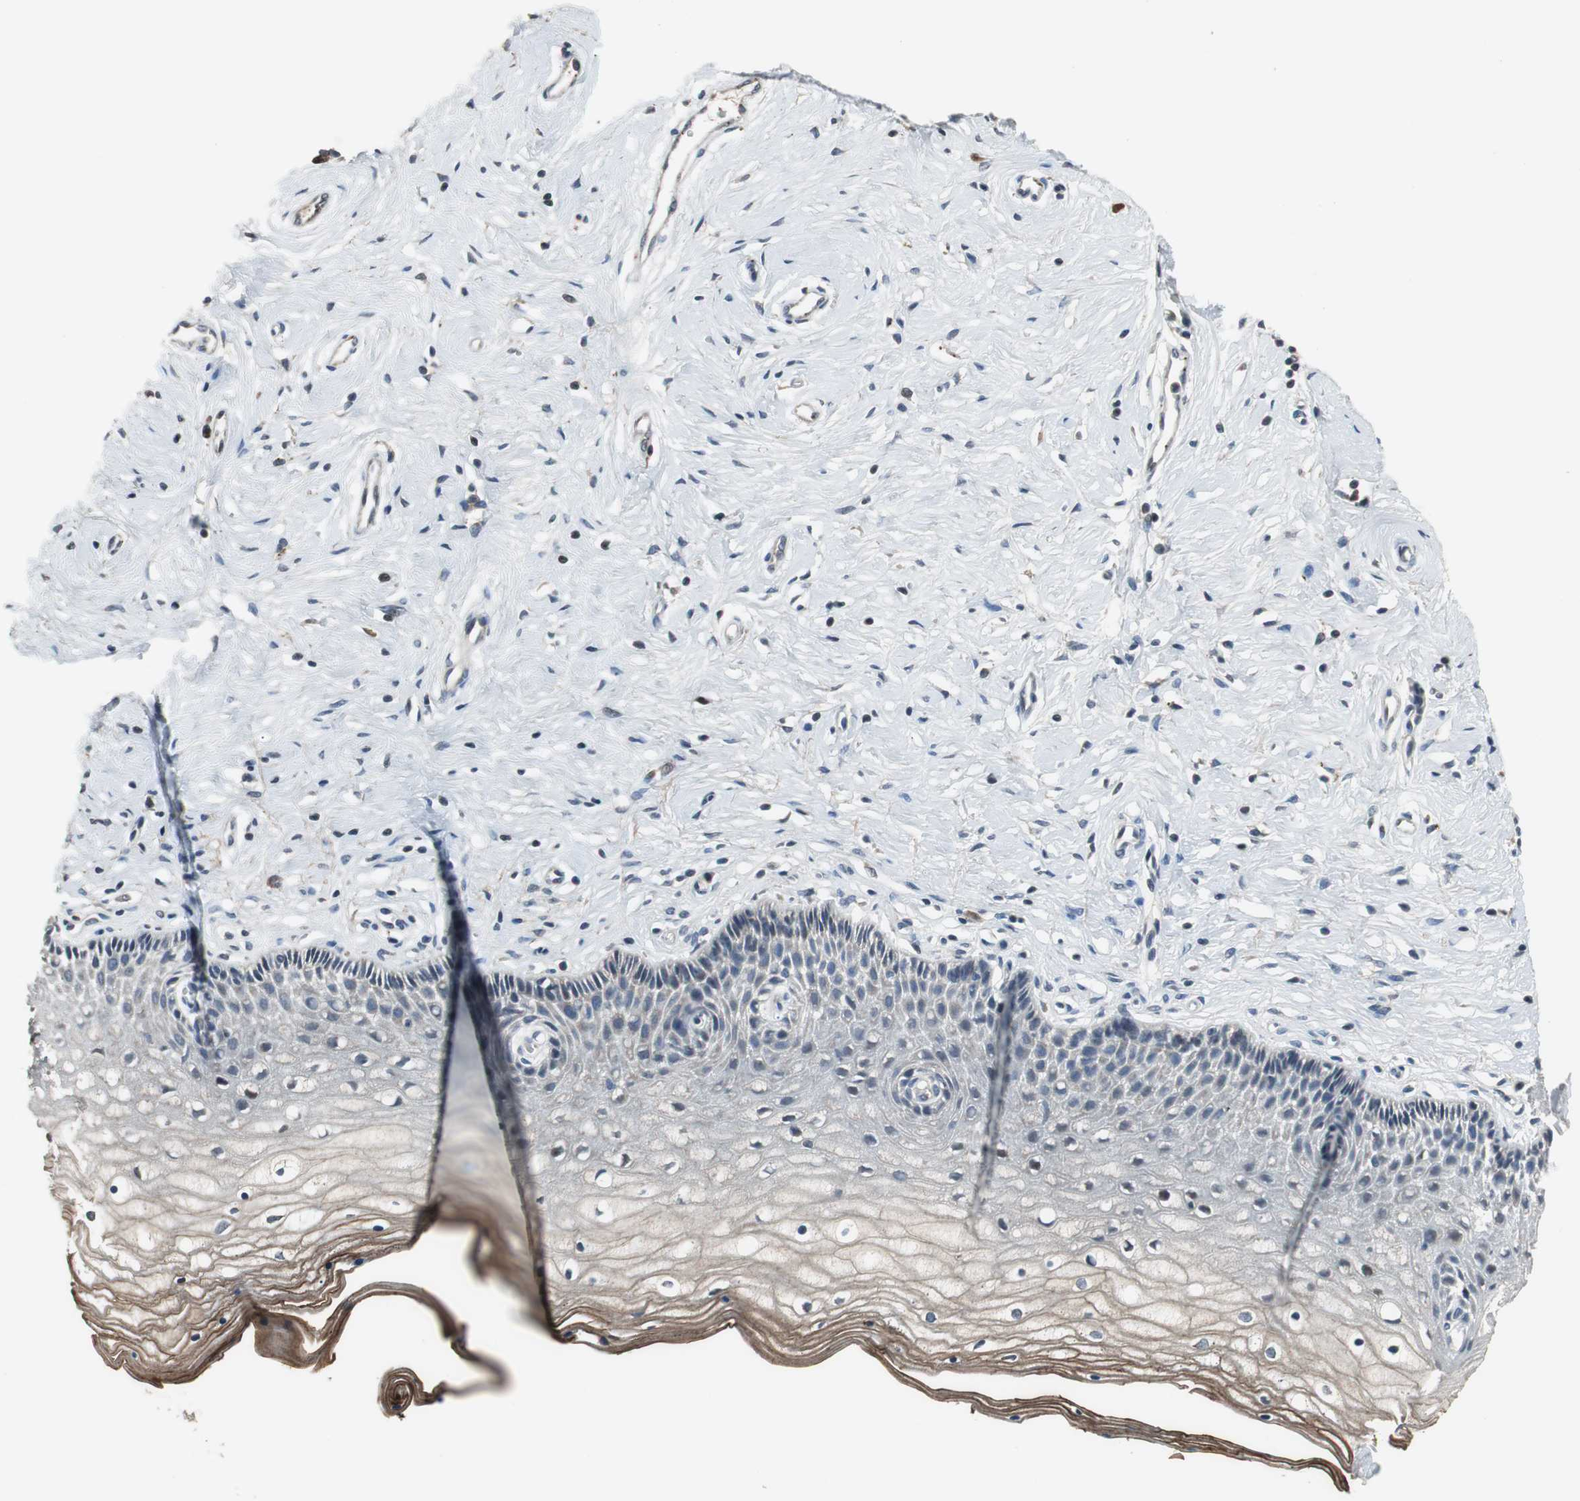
{"staining": {"intensity": "negative", "quantity": "none", "location": "none"}, "tissue": "cervix", "cell_type": "Glandular cells", "image_type": "normal", "snomed": [{"axis": "morphology", "description": "Normal tissue, NOS"}, {"axis": "topography", "description": "Cervix"}], "caption": "Immunohistochemistry photomicrograph of benign cervix: cervix stained with DAB demonstrates no significant protein staining in glandular cells. (DAB (3,3'-diaminobenzidine) IHC with hematoxylin counter stain).", "gene": "PI4KB", "patient": {"sex": "female", "age": 46}}